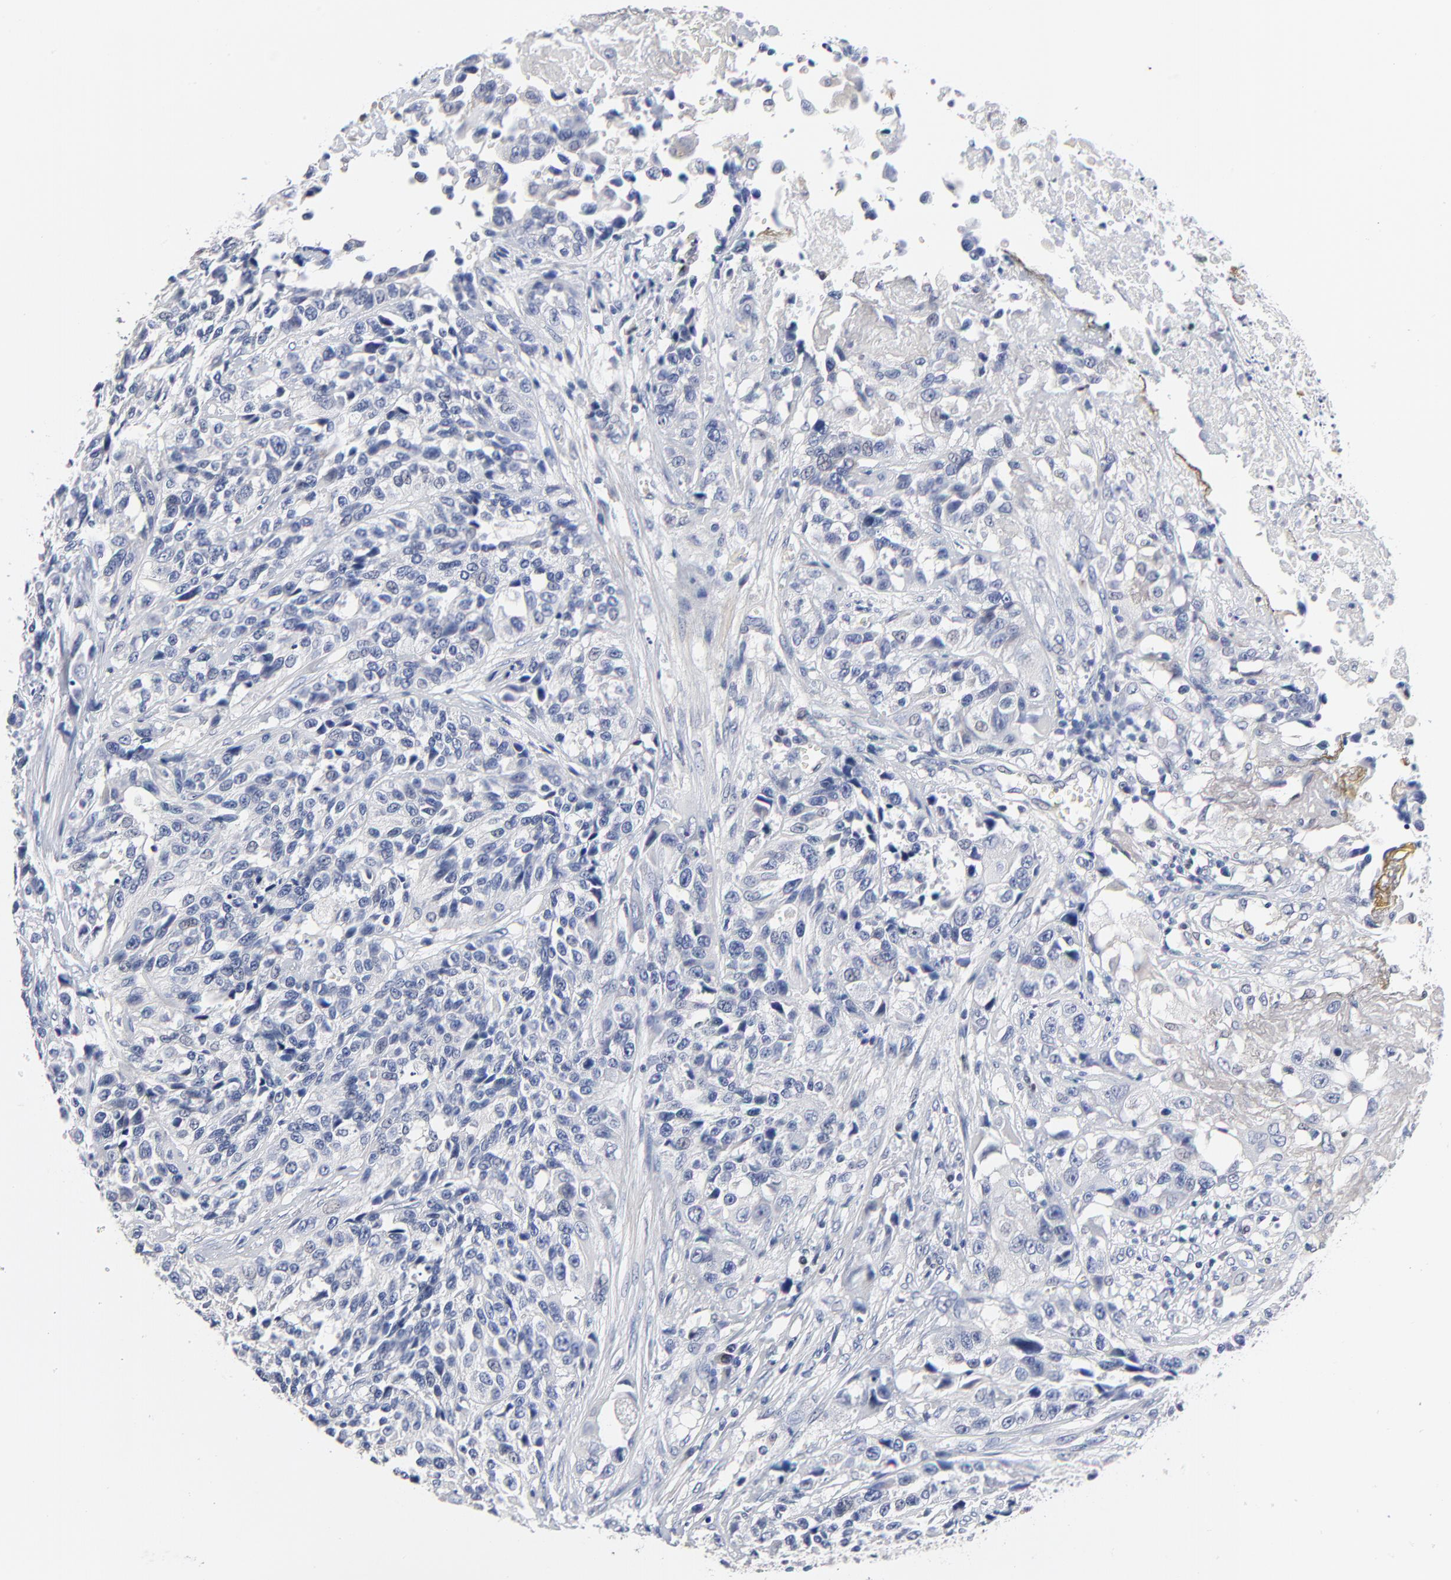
{"staining": {"intensity": "negative", "quantity": "none", "location": "none"}, "tissue": "urothelial cancer", "cell_type": "Tumor cells", "image_type": "cancer", "snomed": [{"axis": "morphology", "description": "Urothelial carcinoma, High grade"}, {"axis": "topography", "description": "Urinary bladder"}], "caption": "Micrograph shows no protein positivity in tumor cells of urothelial cancer tissue.", "gene": "AADAC", "patient": {"sex": "female", "age": 81}}